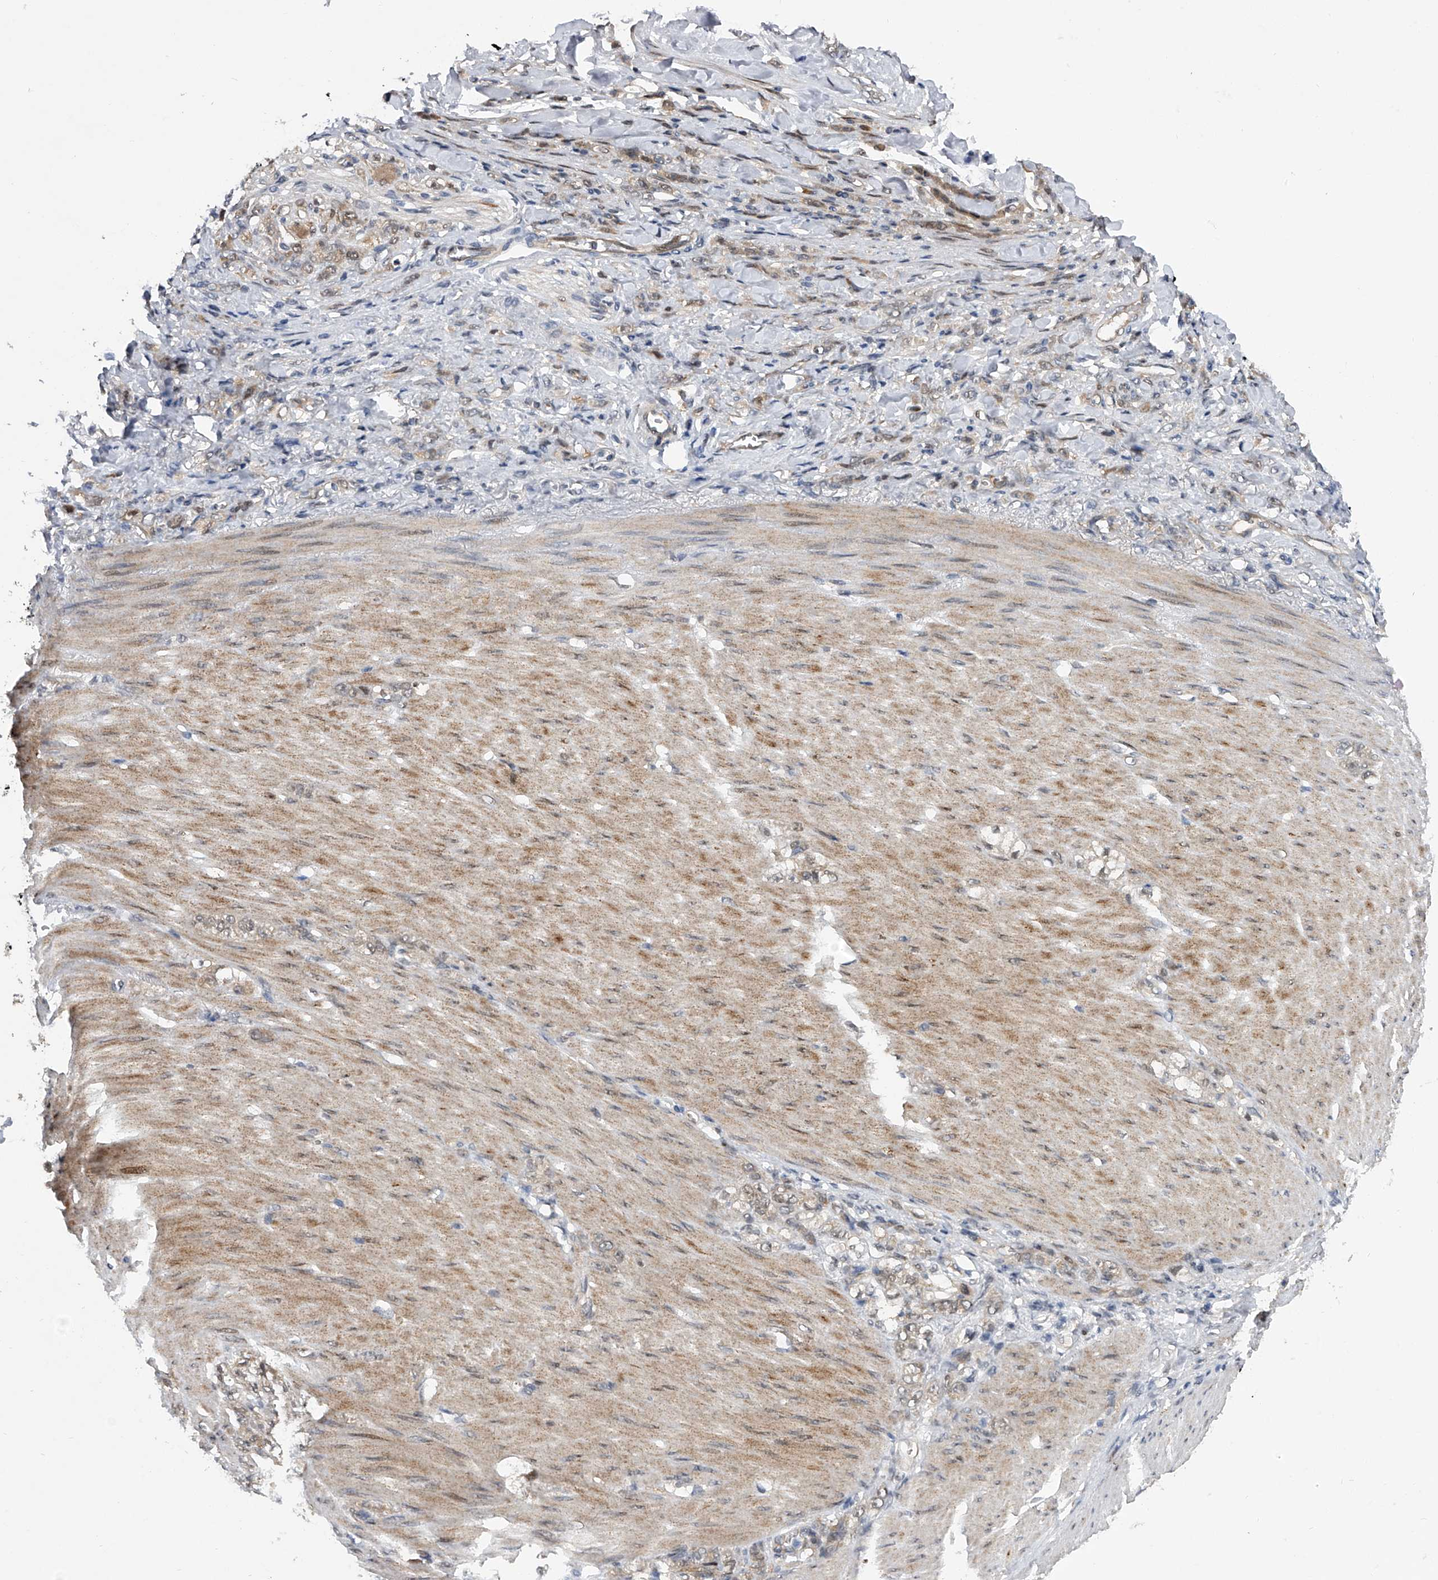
{"staining": {"intensity": "weak", "quantity": "<25%", "location": "cytoplasmic/membranous"}, "tissue": "stomach cancer", "cell_type": "Tumor cells", "image_type": "cancer", "snomed": [{"axis": "morphology", "description": "Normal tissue, NOS"}, {"axis": "morphology", "description": "Adenocarcinoma, NOS"}, {"axis": "topography", "description": "Stomach"}], "caption": "Adenocarcinoma (stomach) was stained to show a protein in brown. There is no significant expression in tumor cells.", "gene": "RWDD2A", "patient": {"sex": "male", "age": 82}}